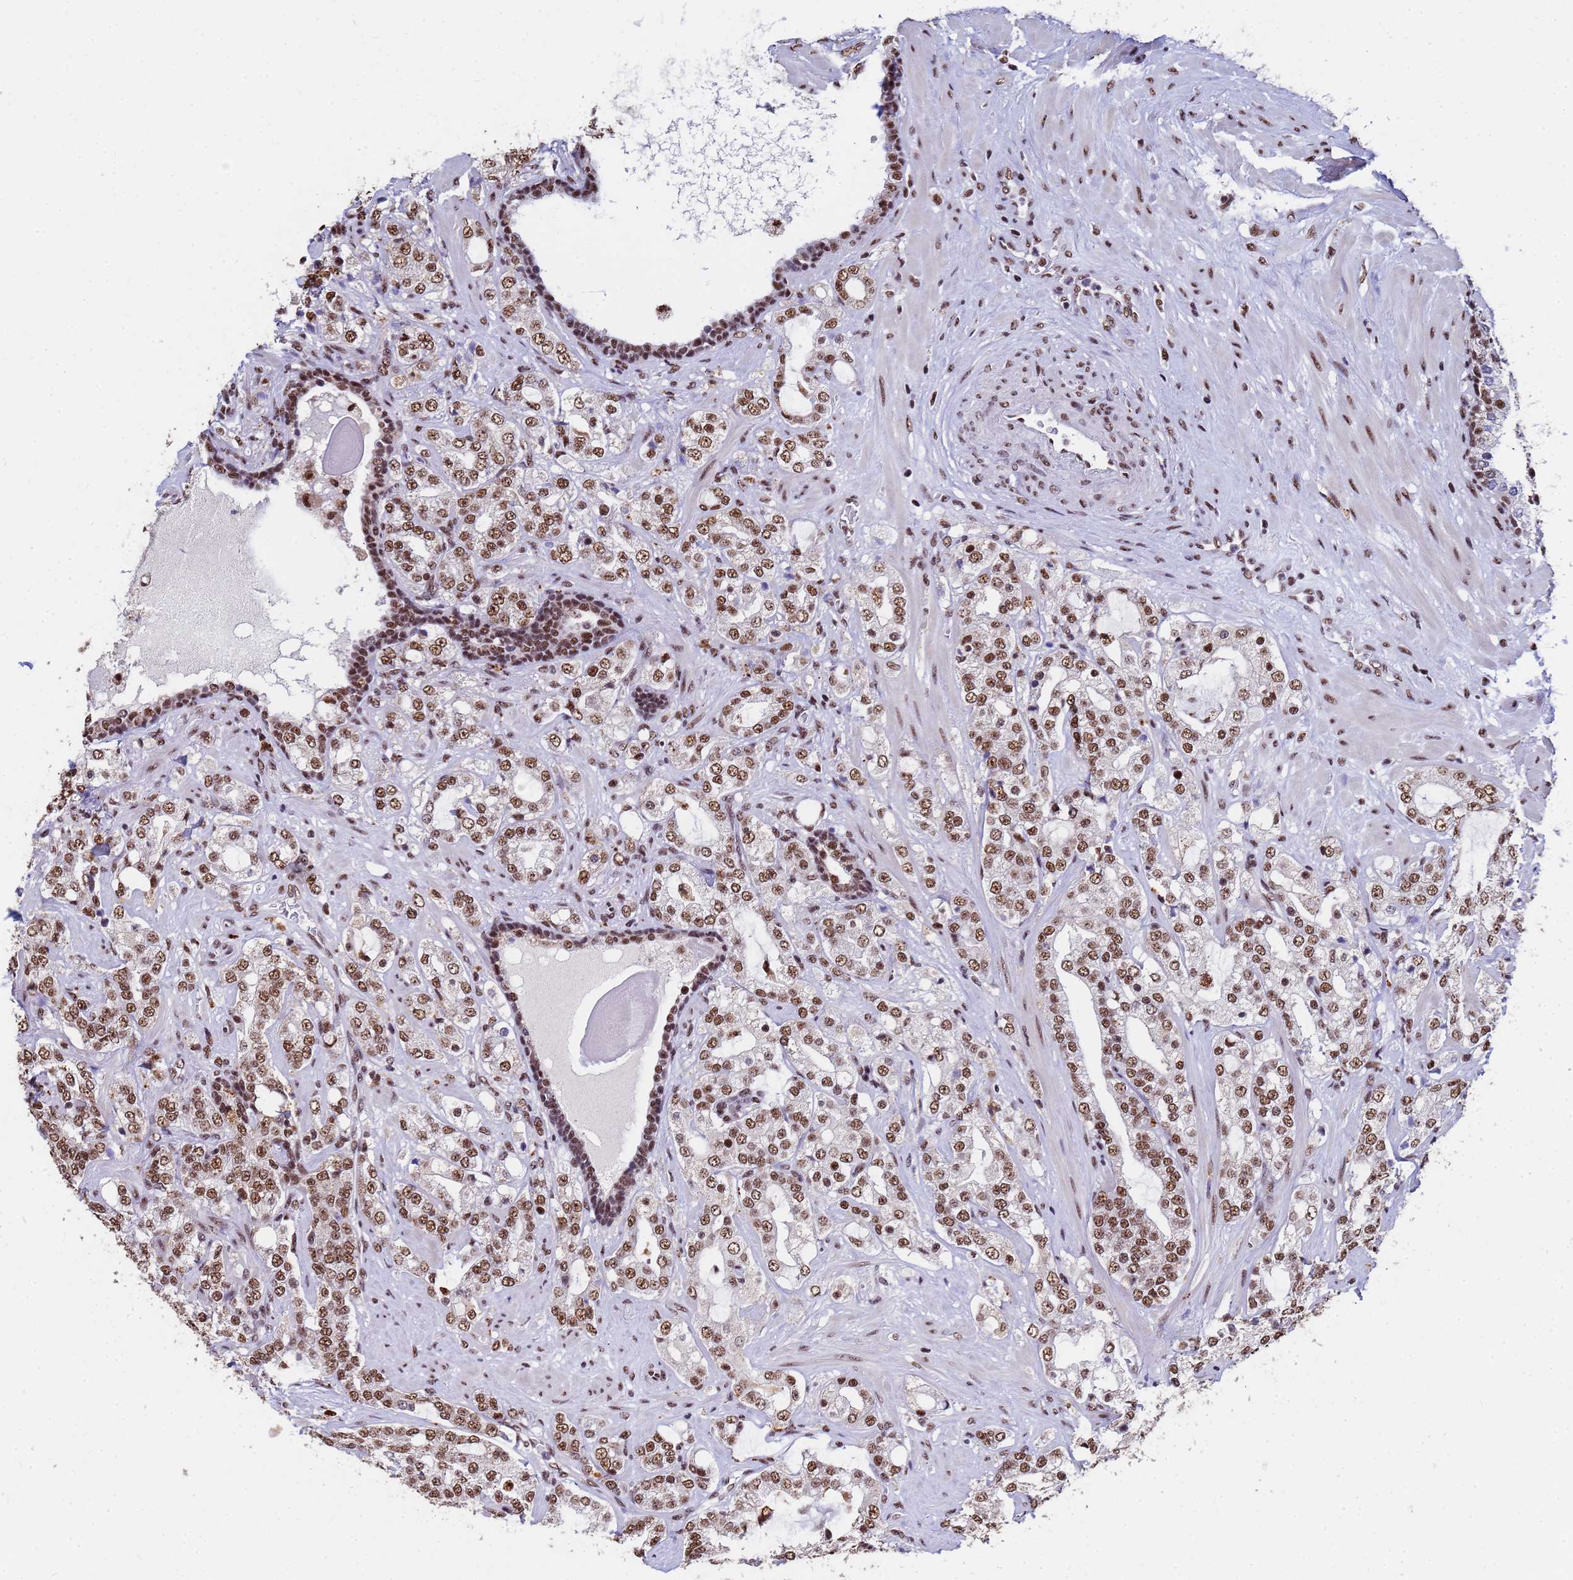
{"staining": {"intensity": "moderate", "quantity": ">75%", "location": "nuclear"}, "tissue": "prostate cancer", "cell_type": "Tumor cells", "image_type": "cancer", "snomed": [{"axis": "morphology", "description": "Adenocarcinoma, High grade"}, {"axis": "topography", "description": "Prostate"}], "caption": "Prostate cancer (high-grade adenocarcinoma) stained with IHC exhibits moderate nuclear positivity in about >75% of tumor cells. Nuclei are stained in blue.", "gene": "SF3B2", "patient": {"sex": "male", "age": 64}}